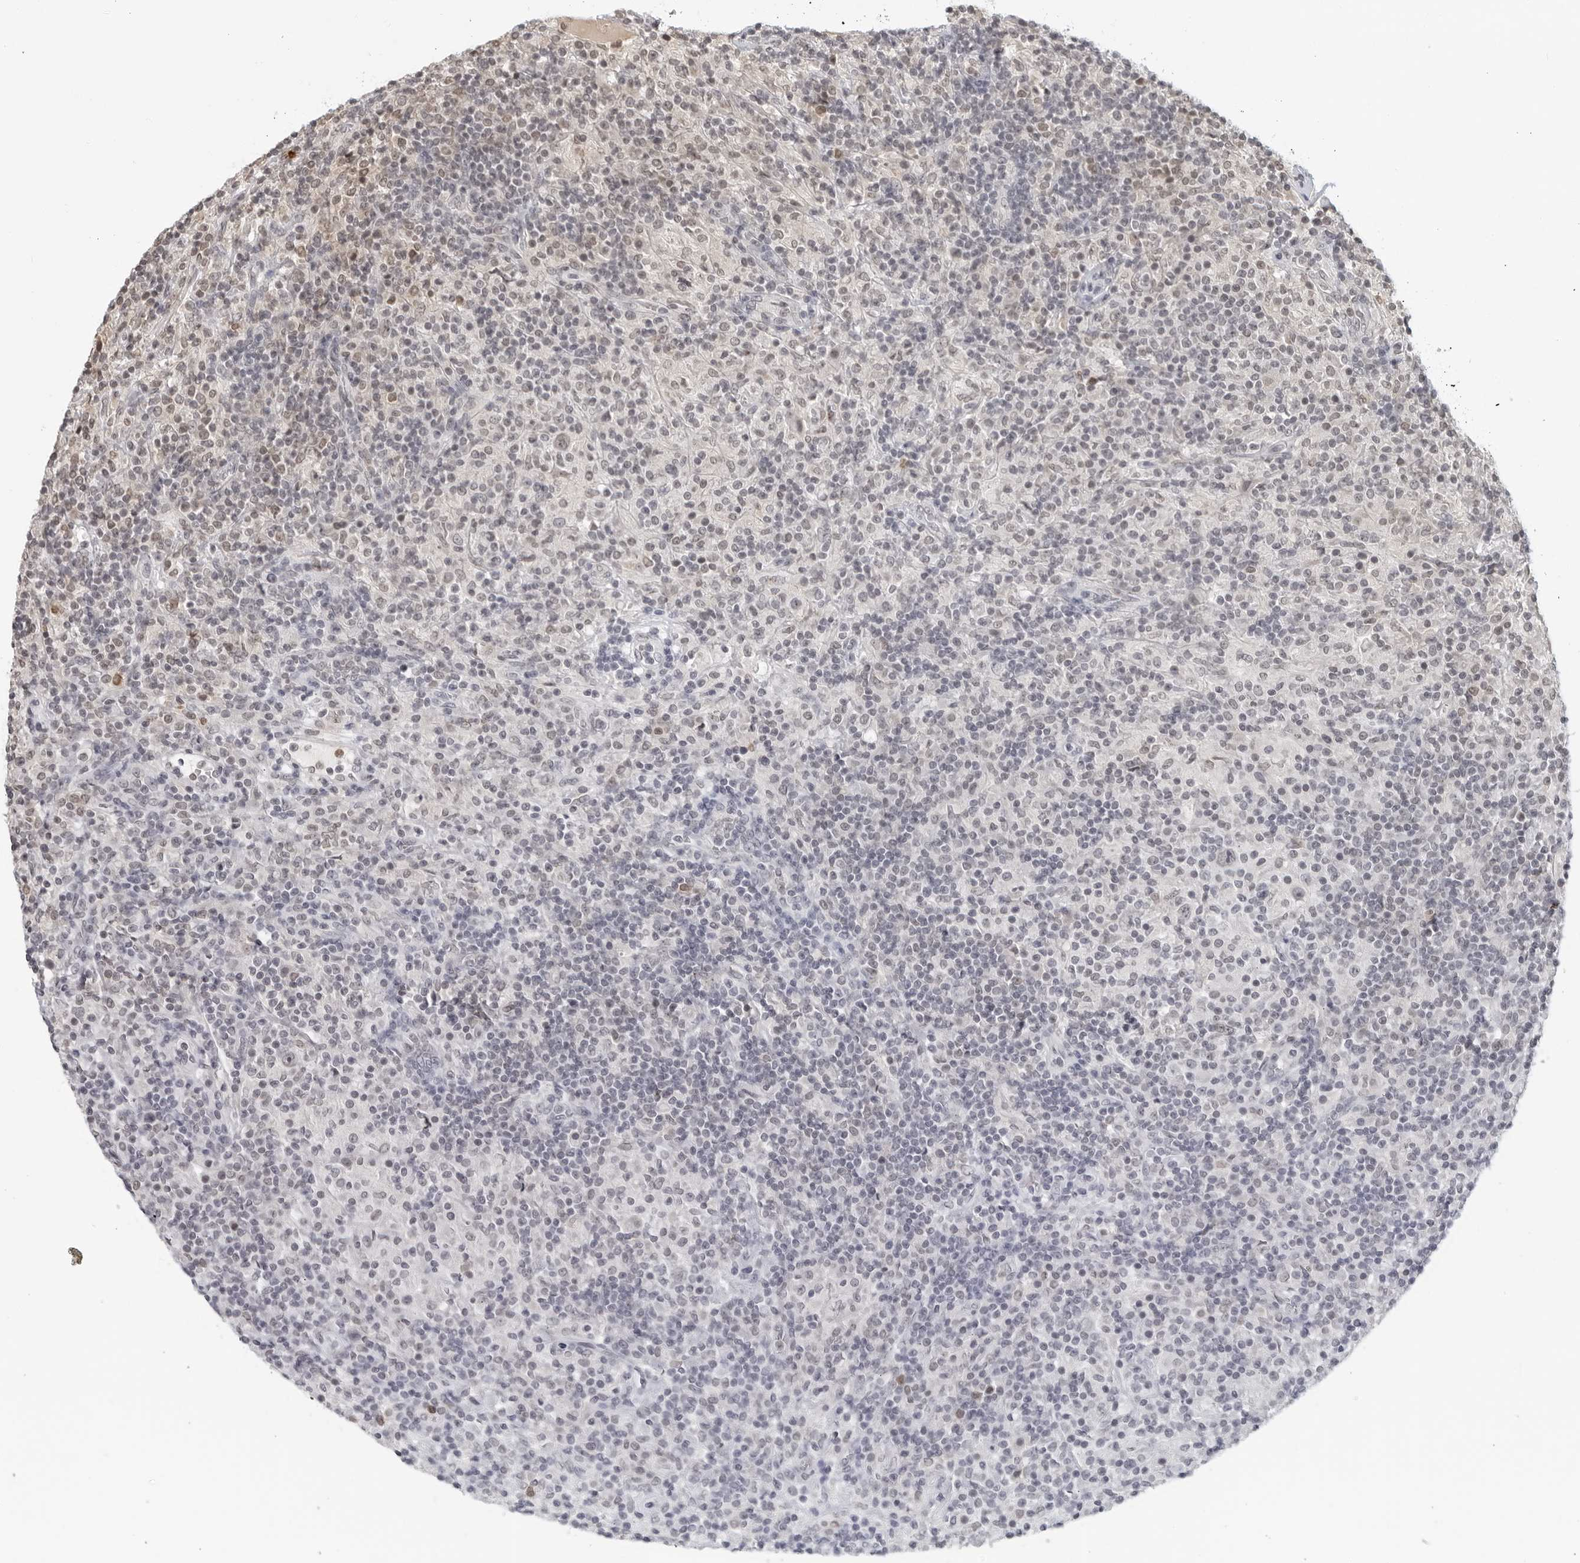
{"staining": {"intensity": "negative", "quantity": "none", "location": "none"}, "tissue": "lymphoma", "cell_type": "Tumor cells", "image_type": "cancer", "snomed": [{"axis": "morphology", "description": "Hodgkin's disease, NOS"}, {"axis": "topography", "description": "Lymph node"}], "caption": "High power microscopy image of an immunohistochemistry micrograph of Hodgkin's disease, revealing no significant staining in tumor cells. (Stains: DAB (3,3'-diaminobenzidine) immunohistochemistry (IHC) with hematoxylin counter stain, Microscopy: brightfield microscopy at high magnification).", "gene": "RAB11FIP3", "patient": {"sex": "male", "age": 70}}